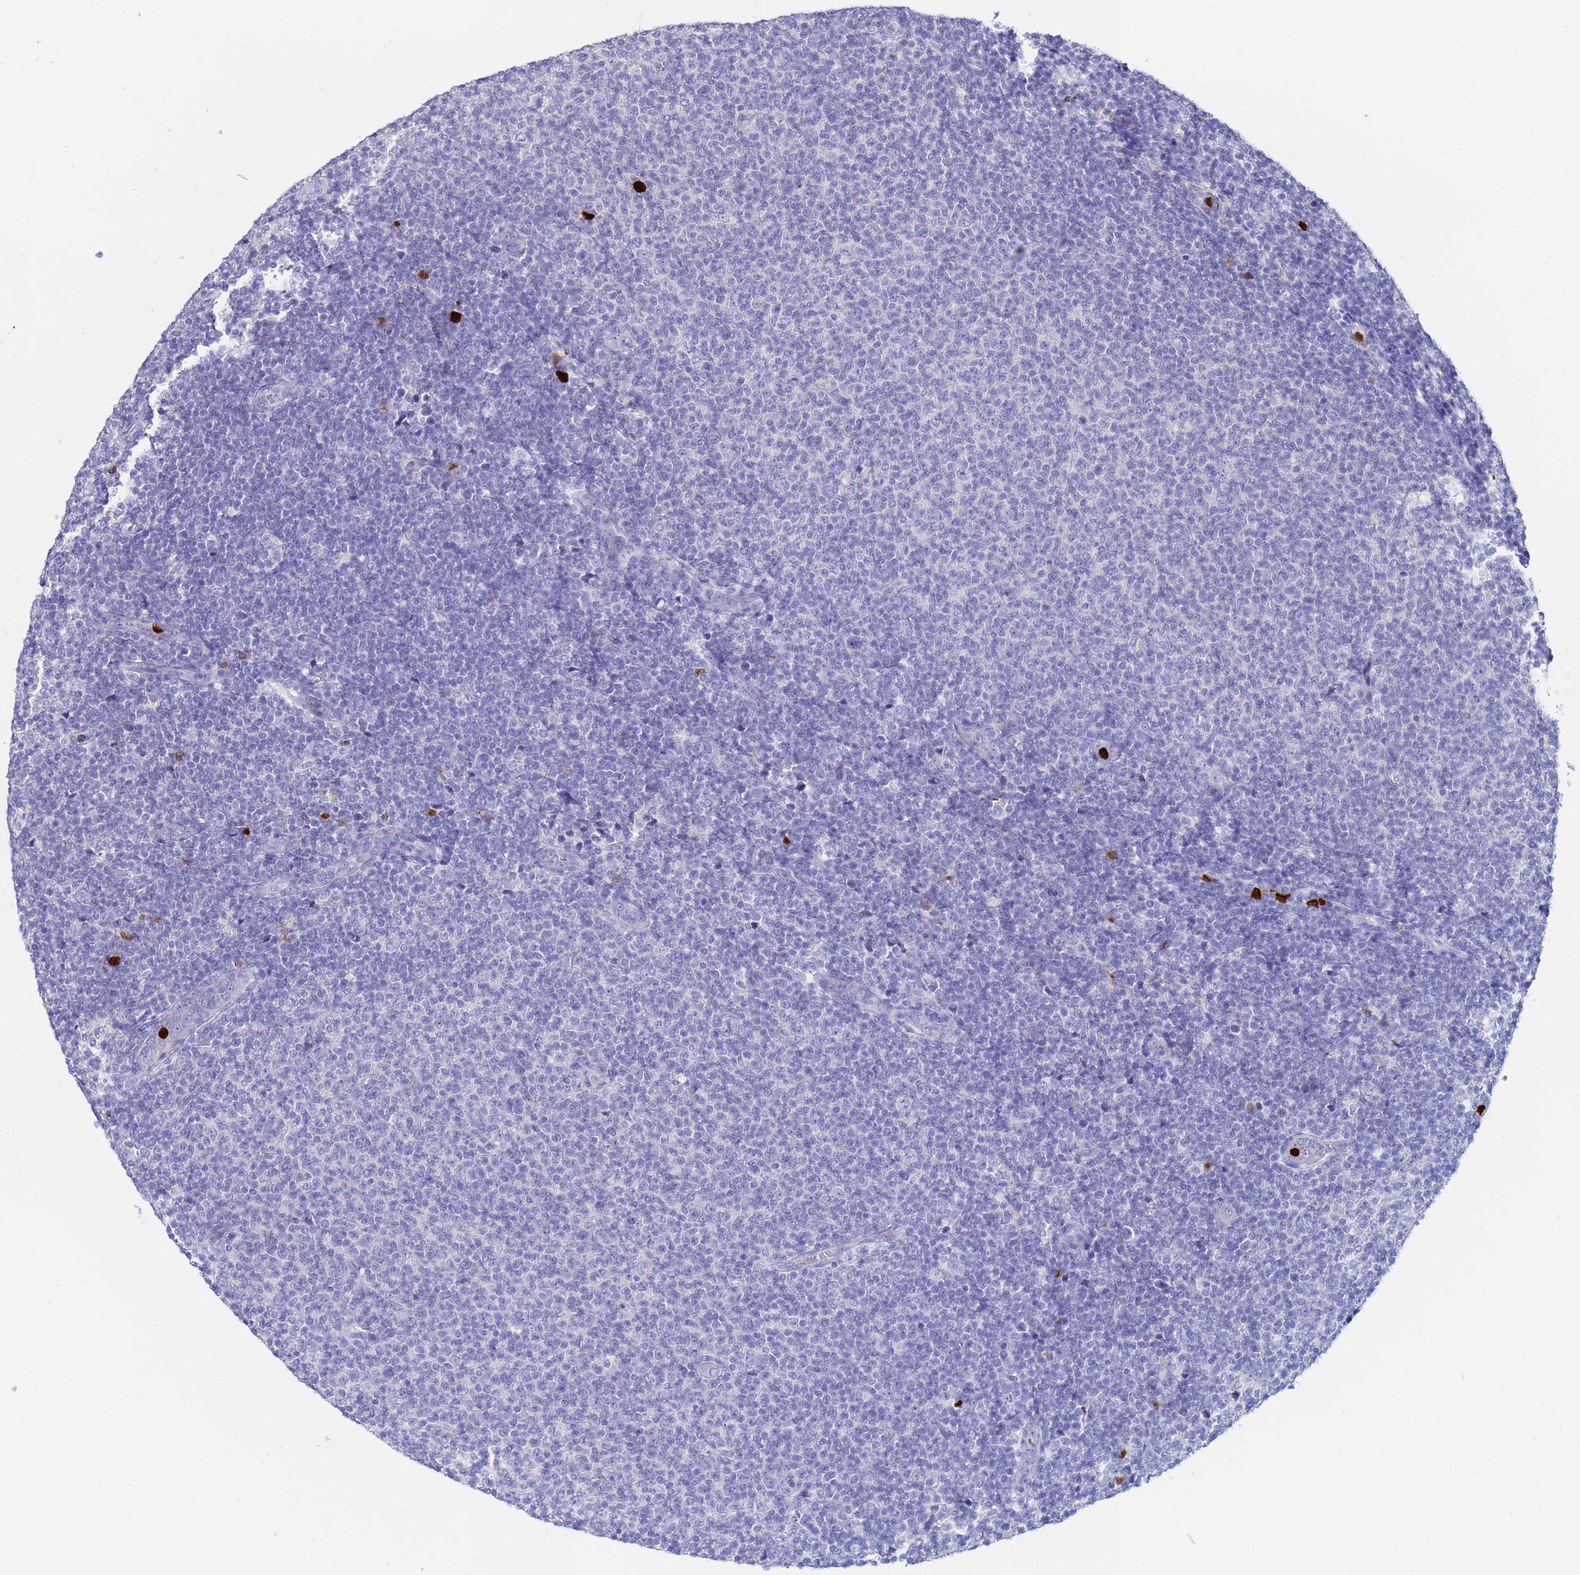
{"staining": {"intensity": "negative", "quantity": "none", "location": "none"}, "tissue": "lymphoma", "cell_type": "Tumor cells", "image_type": "cancer", "snomed": [{"axis": "morphology", "description": "Malignant lymphoma, non-Hodgkin's type, Low grade"}, {"axis": "topography", "description": "Lymph node"}], "caption": "The photomicrograph shows no significant expression in tumor cells of low-grade malignant lymphoma, non-Hodgkin's type. (DAB (3,3'-diaminobenzidine) immunohistochemistry (IHC) visualized using brightfield microscopy, high magnification).", "gene": "TUBAL3", "patient": {"sex": "male", "age": 66}}